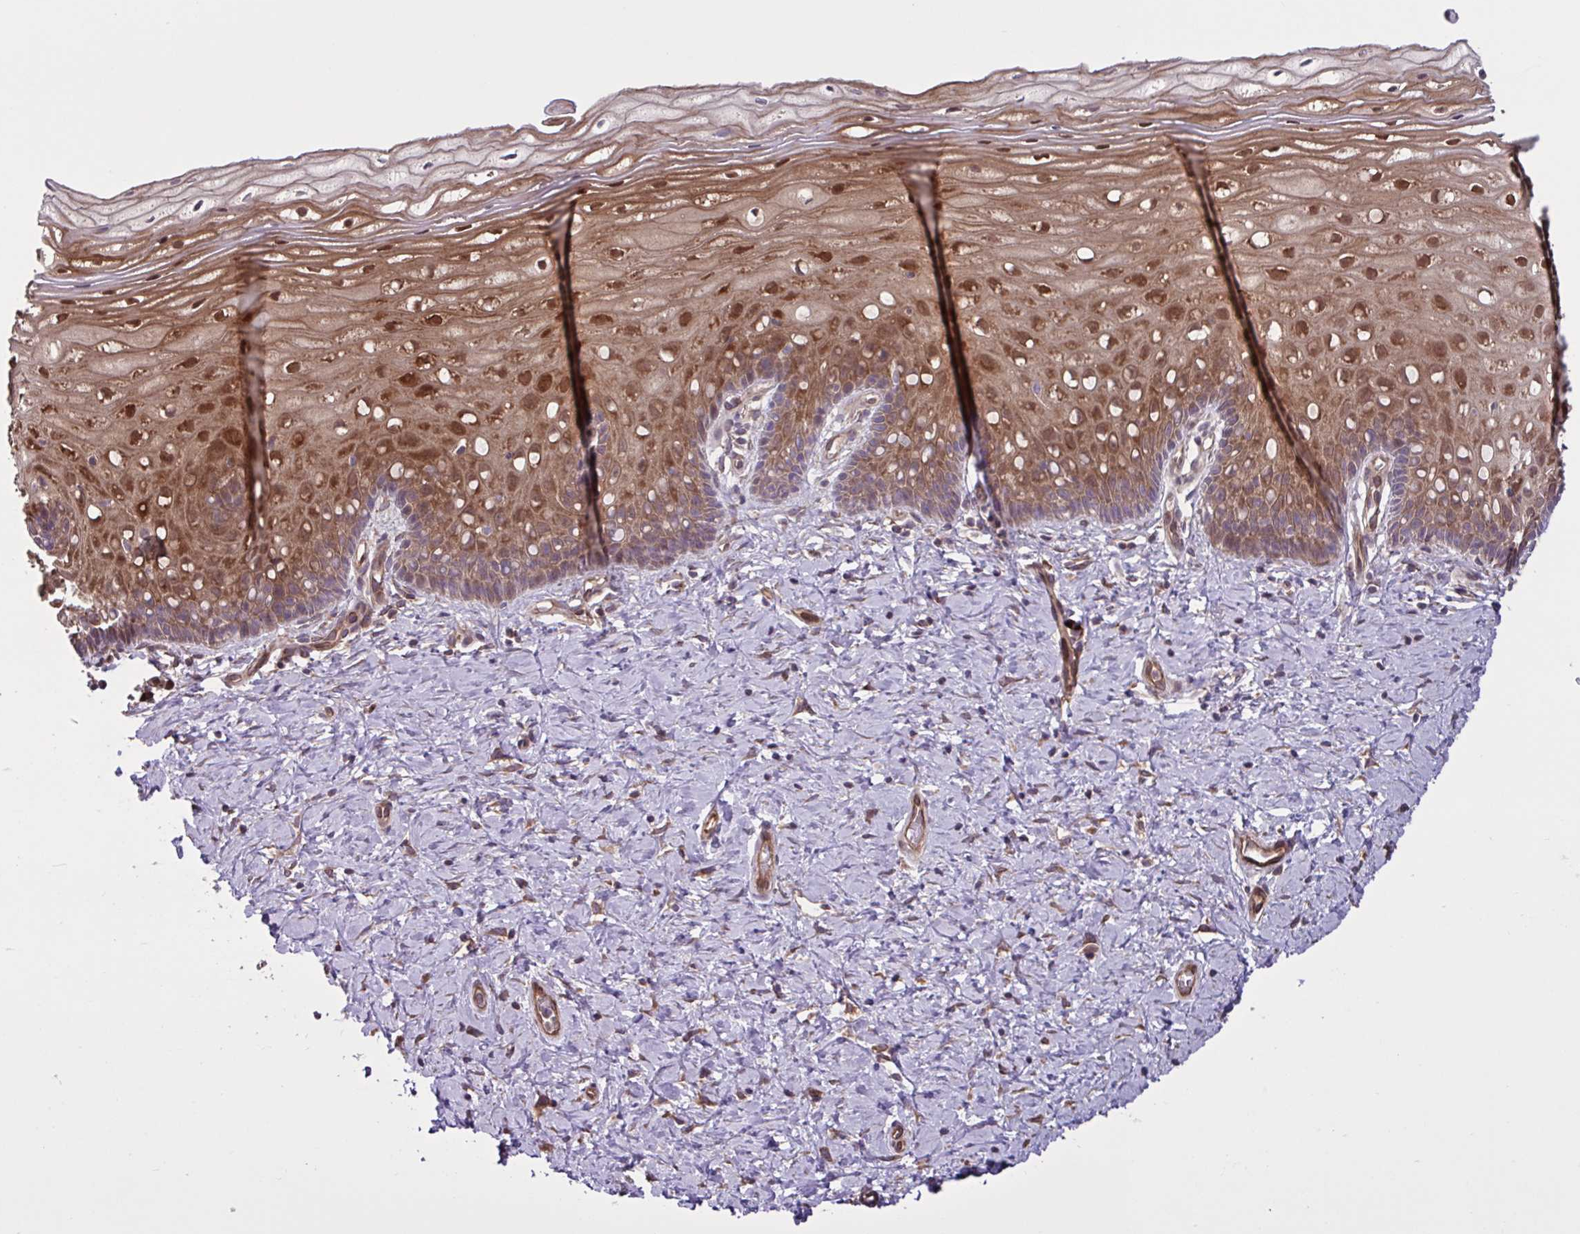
{"staining": {"intensity": "moderate", "quantity": ">75%", "location": "cytoplasmic/membranous,nuclear"}, "tissue": "cervix", "cell_type": "Squamous epithelial cells", "image_type": "normal", "snomed": [{"axis": "morphology", "description": "Normal tissue, NOS"}, {"axis": "topography", "description": "Cervix"}], "caption": "Approximately >75% of squamous epithelial cells in unremarkable human cervix show moderate cytoplasmic/membranous,nuclear protein staining as visualized by brown immunohistochemical staining.", "gene": "GLTP", "patient": {"sex": "female", "age": 37}}